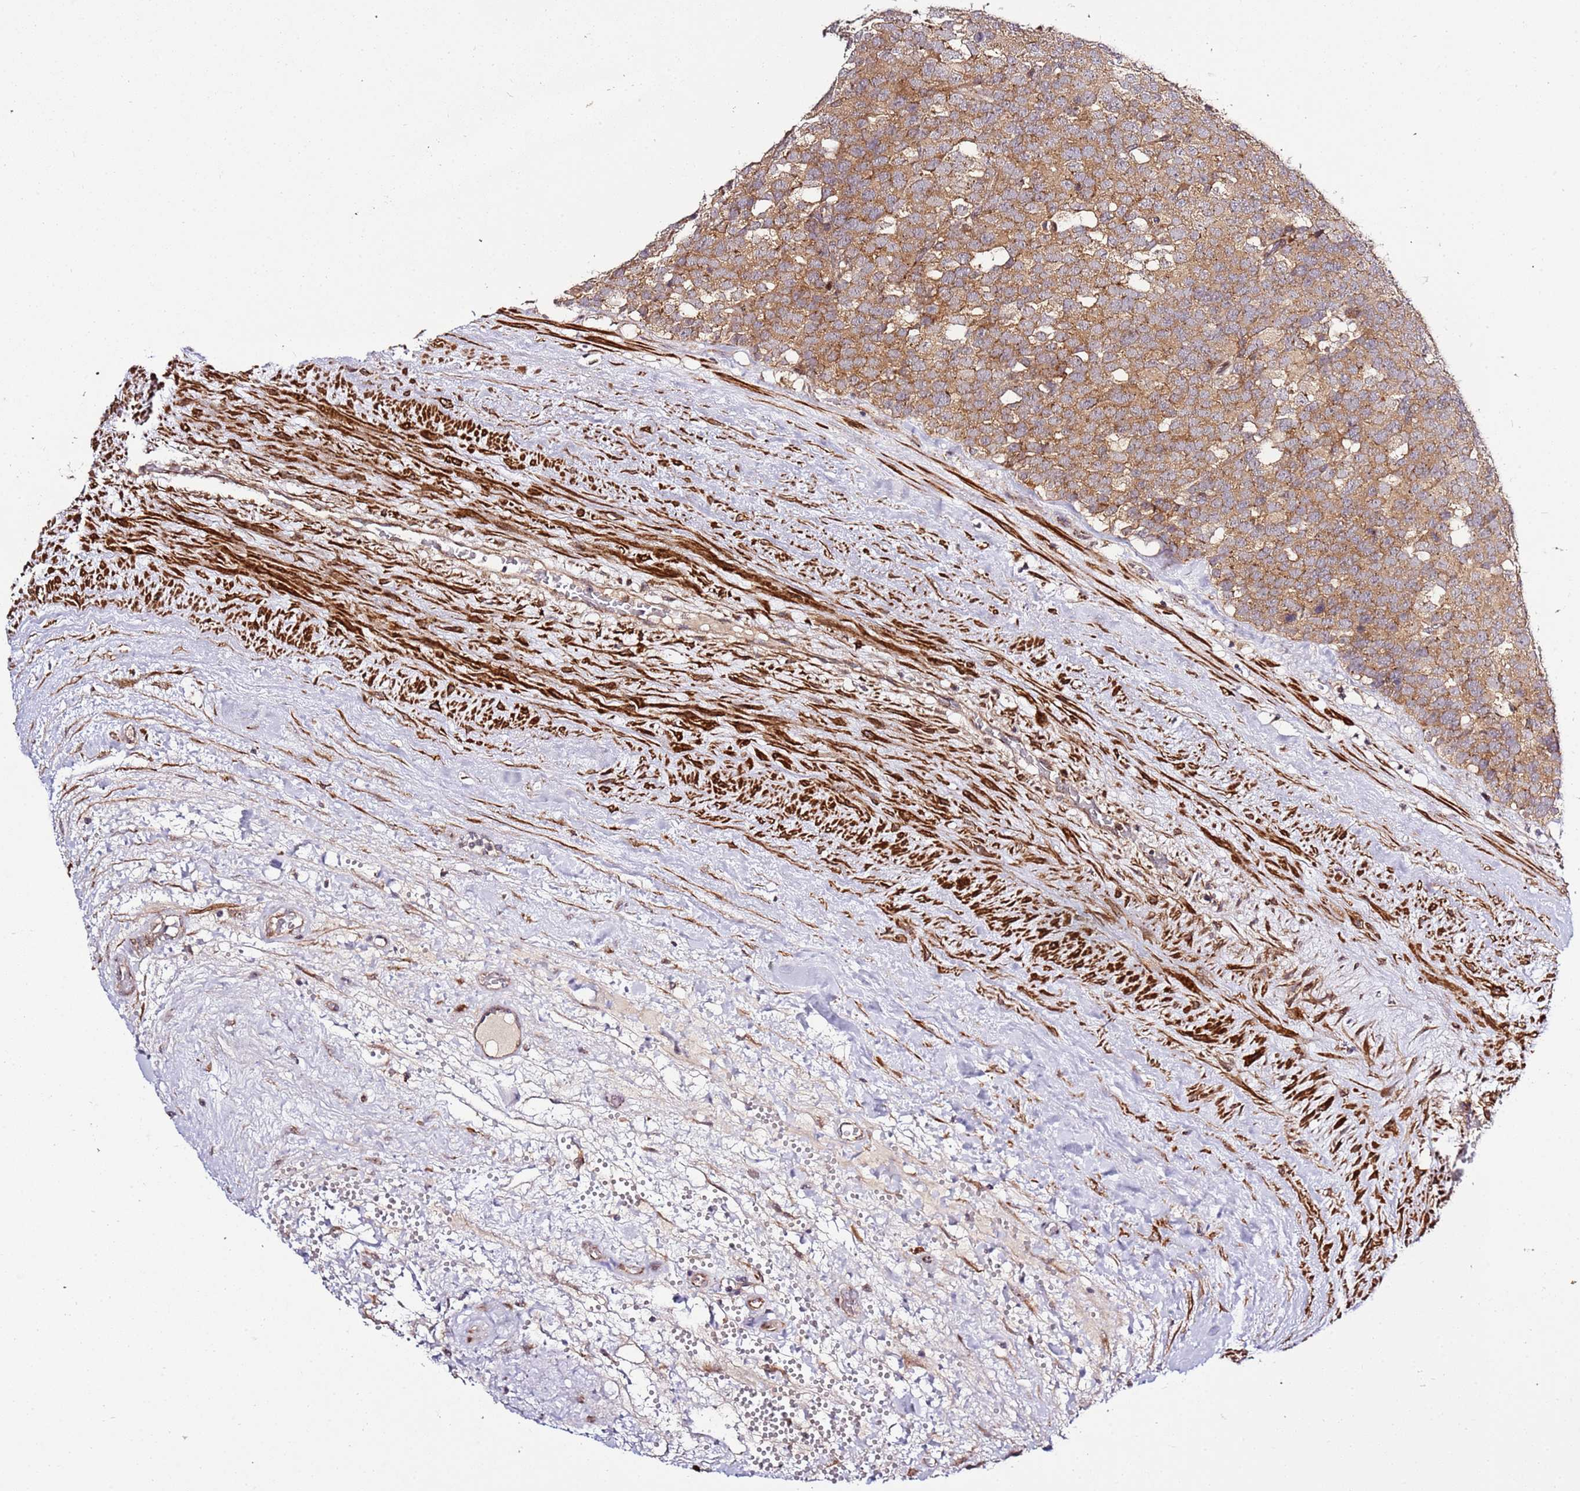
{"staining": {"intensity": "moderate", "quantity": ">75%", "location": "cytoplasmic/membranous"}, "tissue": "testis cancer", "cell_type": "Tumor cells", "image_type": "cancer", "snomed": [{"axis": "morphology", "description": "Seminoma, NOS"}, {"axis": "topography", "description": "Testis"}], "caption": "Immunohistochemical staining of testis cancer (seminoma) demonstrates moderate cytoplasmic/membranous protein staining in about >75% of tumor cells.", "gene": "PVRIG", "patient": {"sex": "male", "age": 71}}